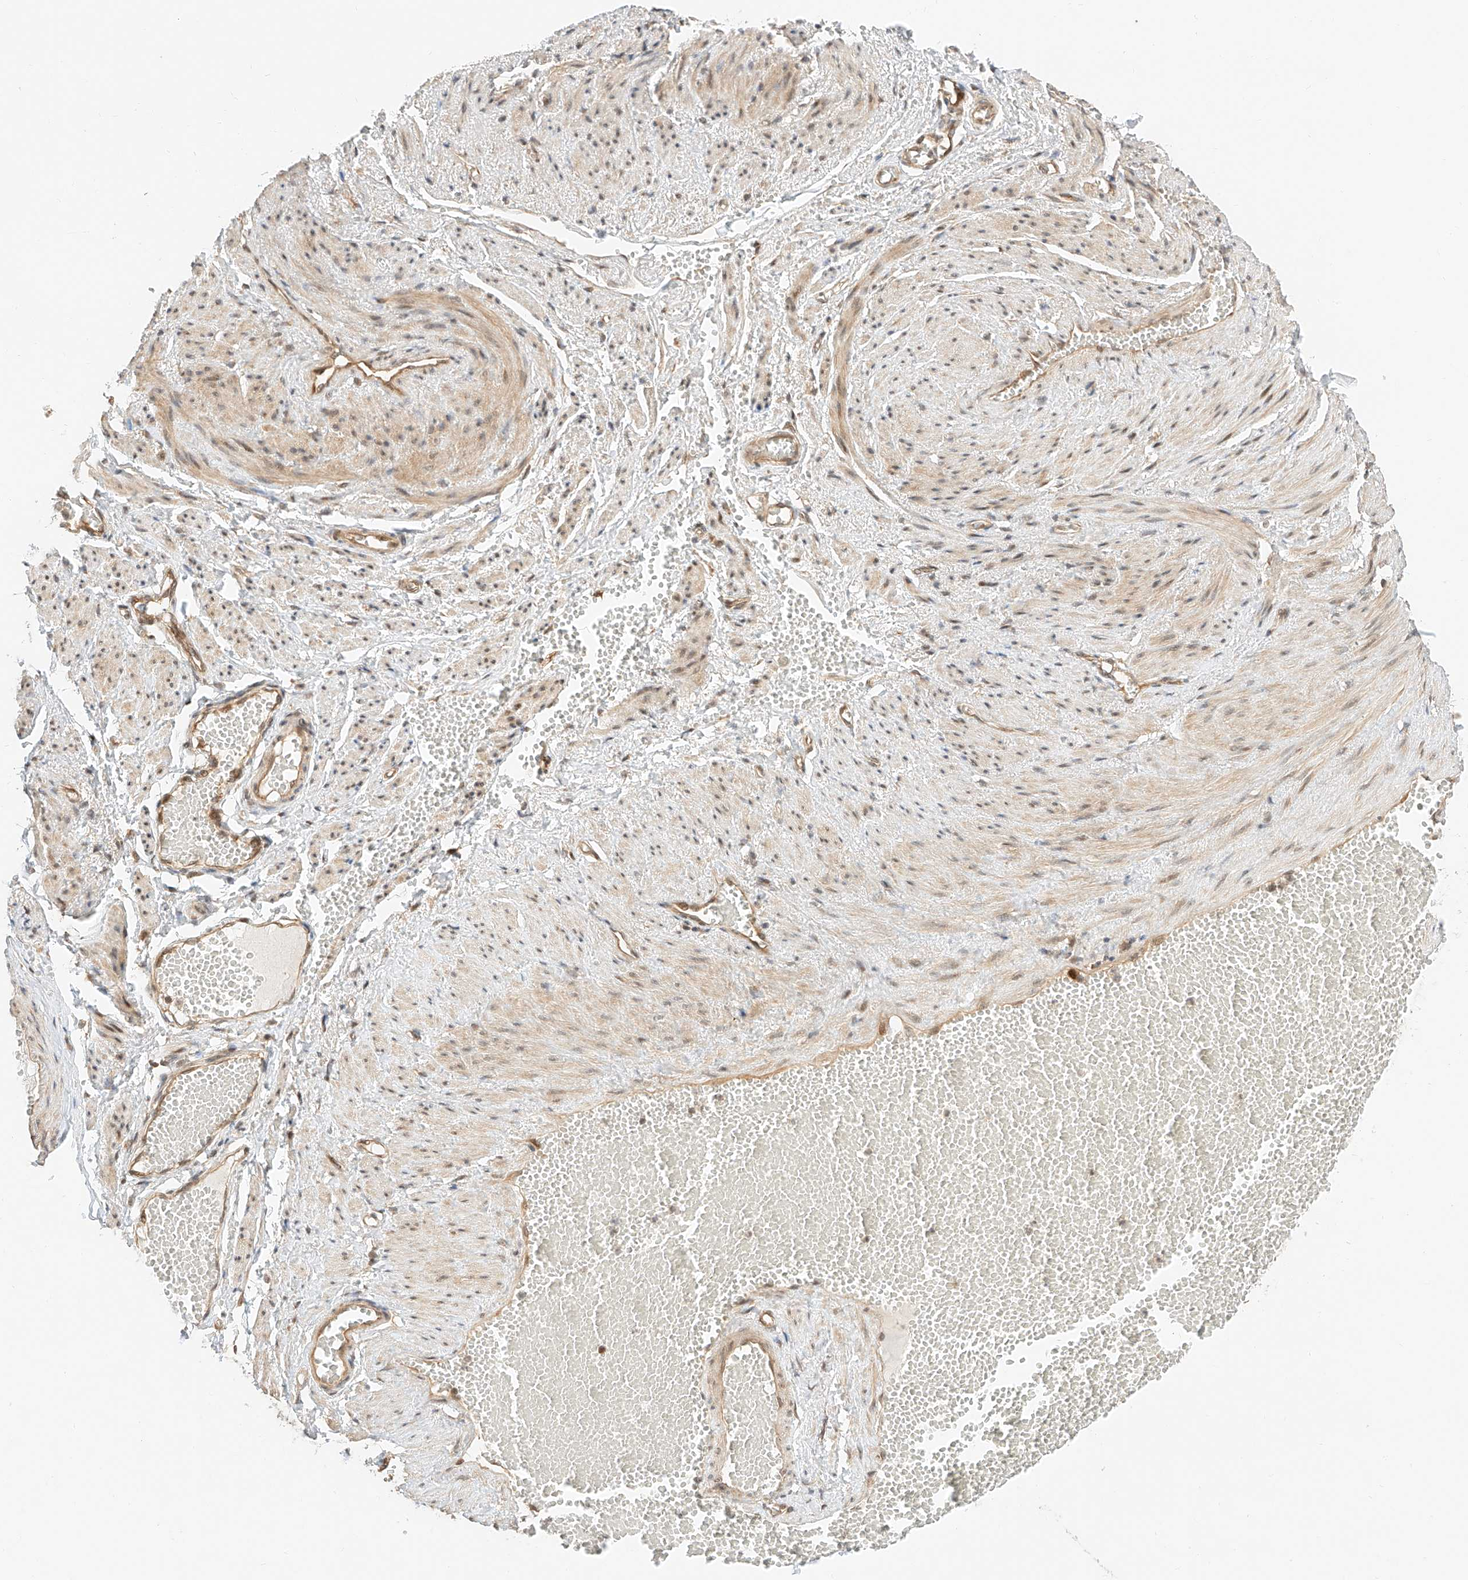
{"staining": {"intensity": "weak", "quantity": "25%-75%", "location": "cytoplasmic/membranous"}, "tissue": "adipose tissue", "cell_type": "Adipocytes", "image_type": "normal", "snomed": [{"axis": "morphology", "description": "Normal tissue, NOS"}, {"axis": "topography", "description": "Smooth muscle"}, {"axis": "topography", "description": "Peripheral nerve tissue"}], "caption": "Immunohistochemical staining of normal adipose tissue exhibits 25%-75% levels of weak cytoplasmic/membranous protein expression in about 25%-75% of adipocytes. The staining was performed using DAB (3,3'-diaminobenzidine), with brown indicating positive protein expression. Nuclei are stained blue with hematoxylin.", "gene": "EIF4H", "patient": {"sex": "female", "age": 39}}